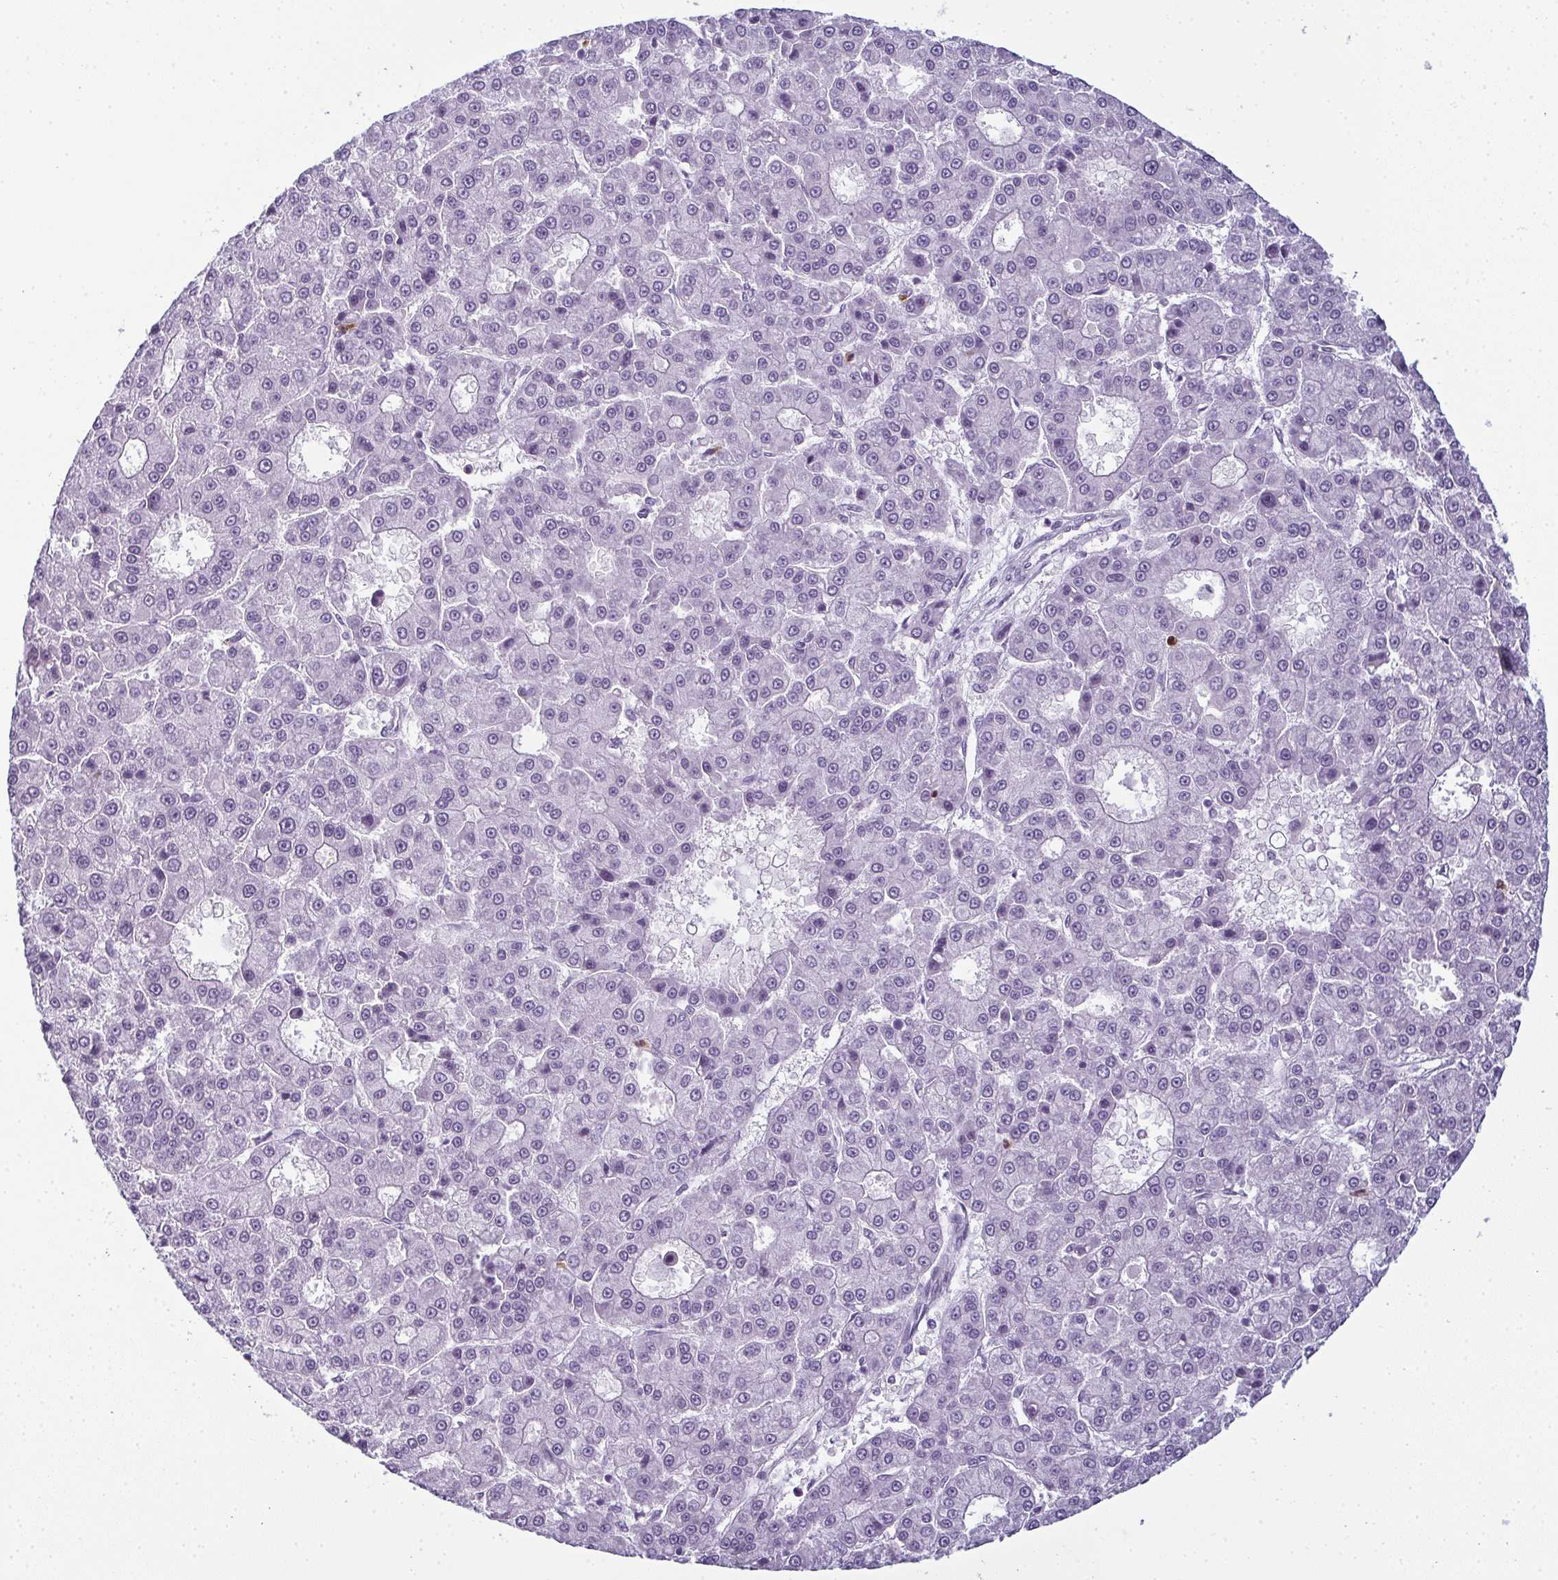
{"staining": {"intensity": "negative", "quantity": "none", "location": "none"}, "tissue": "liver cancer", "cell_type": "Tumor cells", "image_type": "cancer", "snomed": [{"axis": "morphology", "description": "Carcinoma, Hepatocellular, NOS"}, {"axis": "topography", "description": "Liver"}], "caption": "This is an IHC photomicrograph of human liver cancer. There is no staining in tumor cells.", "gene": "CDA", "patient": {"sex": "male", "age": 70}}